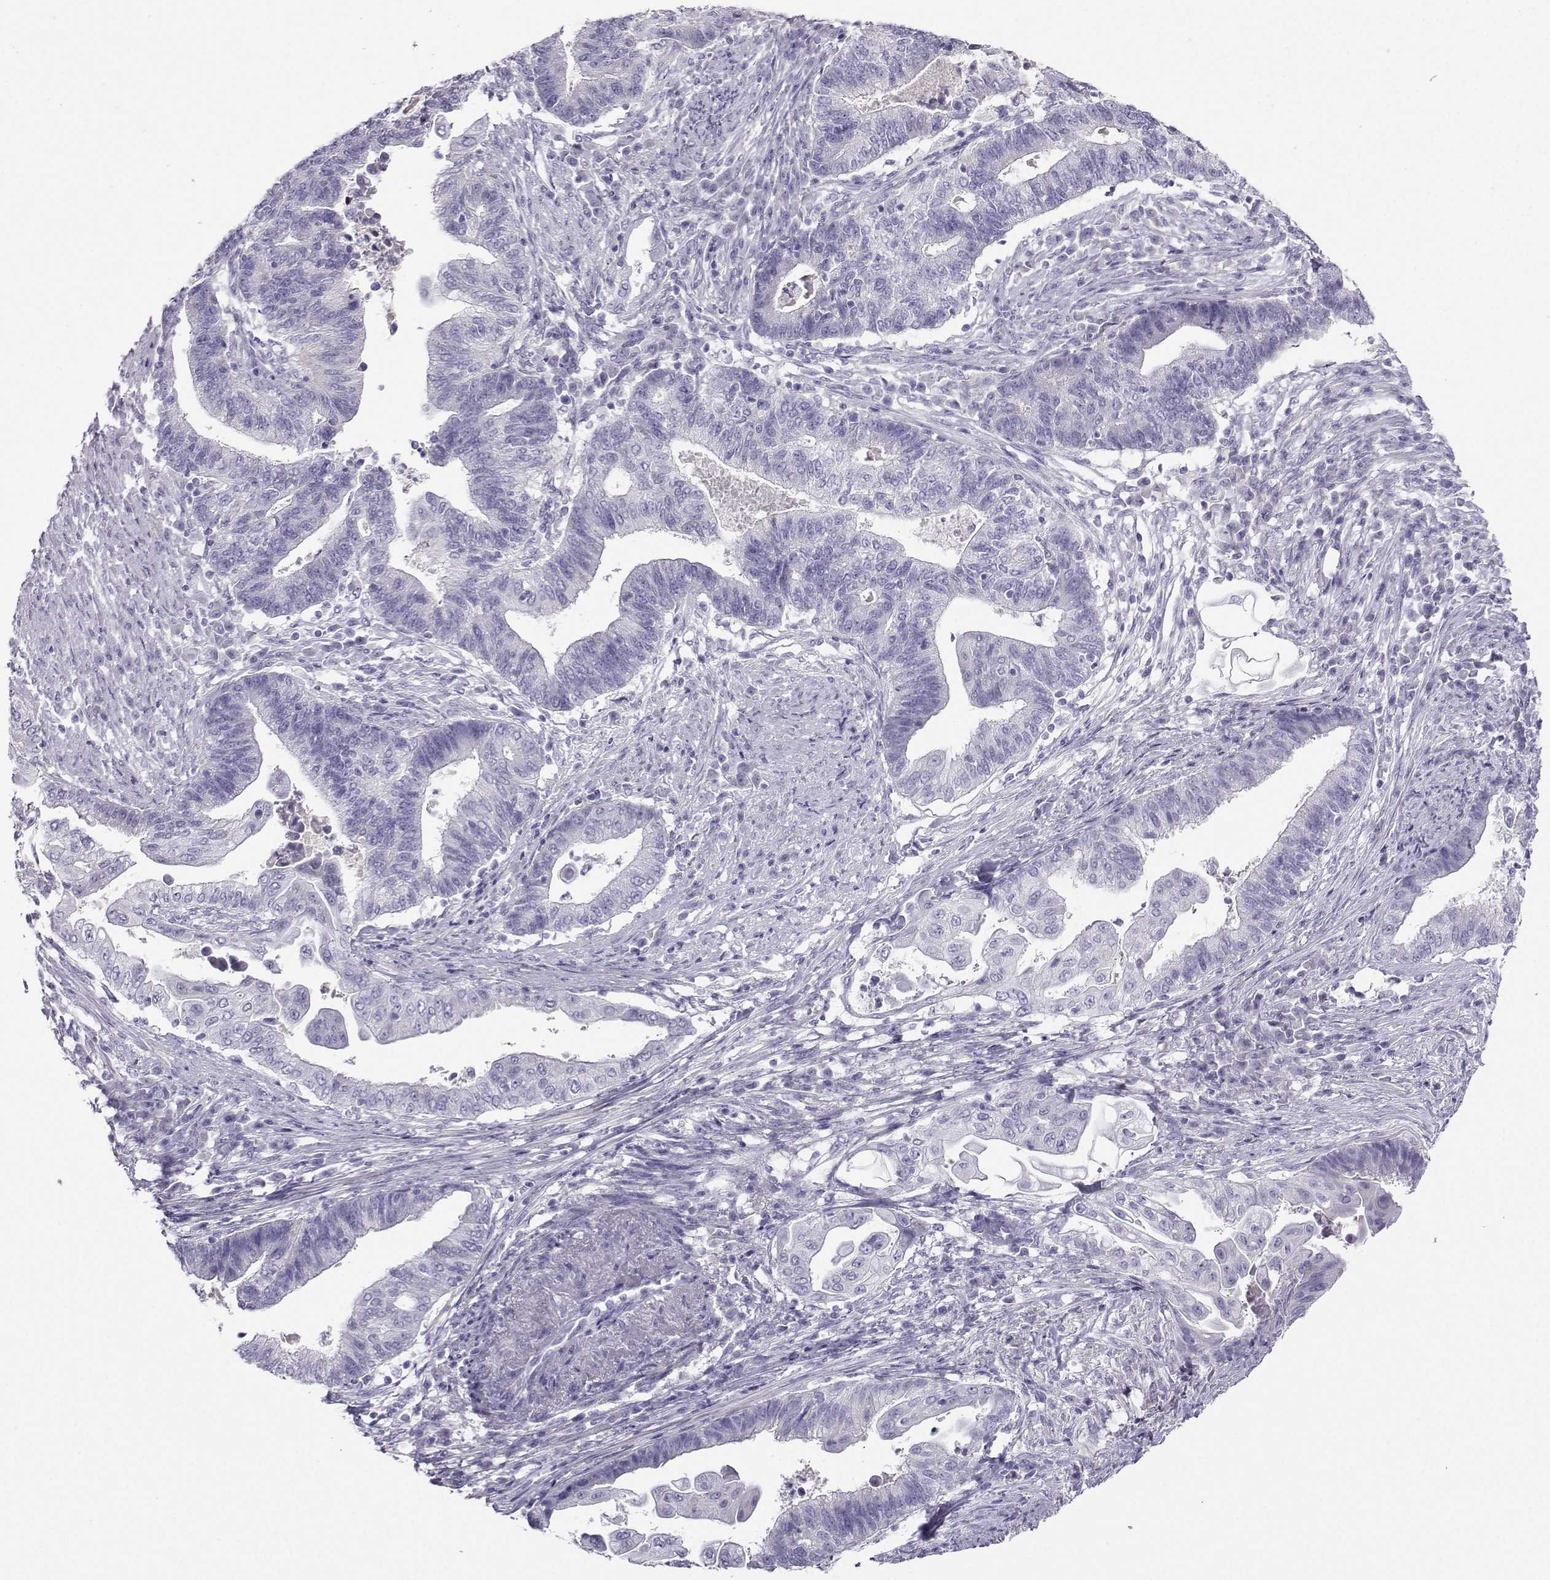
{"staining": {"intensity": "negative", "quantity": "none", "location": "none"}, "tissue": "endometrial cancer", "cell_type": "Tumor cells", "image_type": "cancer", "snomed": [{"axis": "morphology", "description": "Adenocarcinoma, NOS"}, {"axis": "topography", "description": "Uterus"}, {"axis": "topography", "description": "Endometrium"}], "caption": "A micrograph of human endometrial cancer (adenocarcinoma) is negative for staining in tumor cells.", "gene": "FBXO24", "patient": {"sex": "female", "age": 54}}